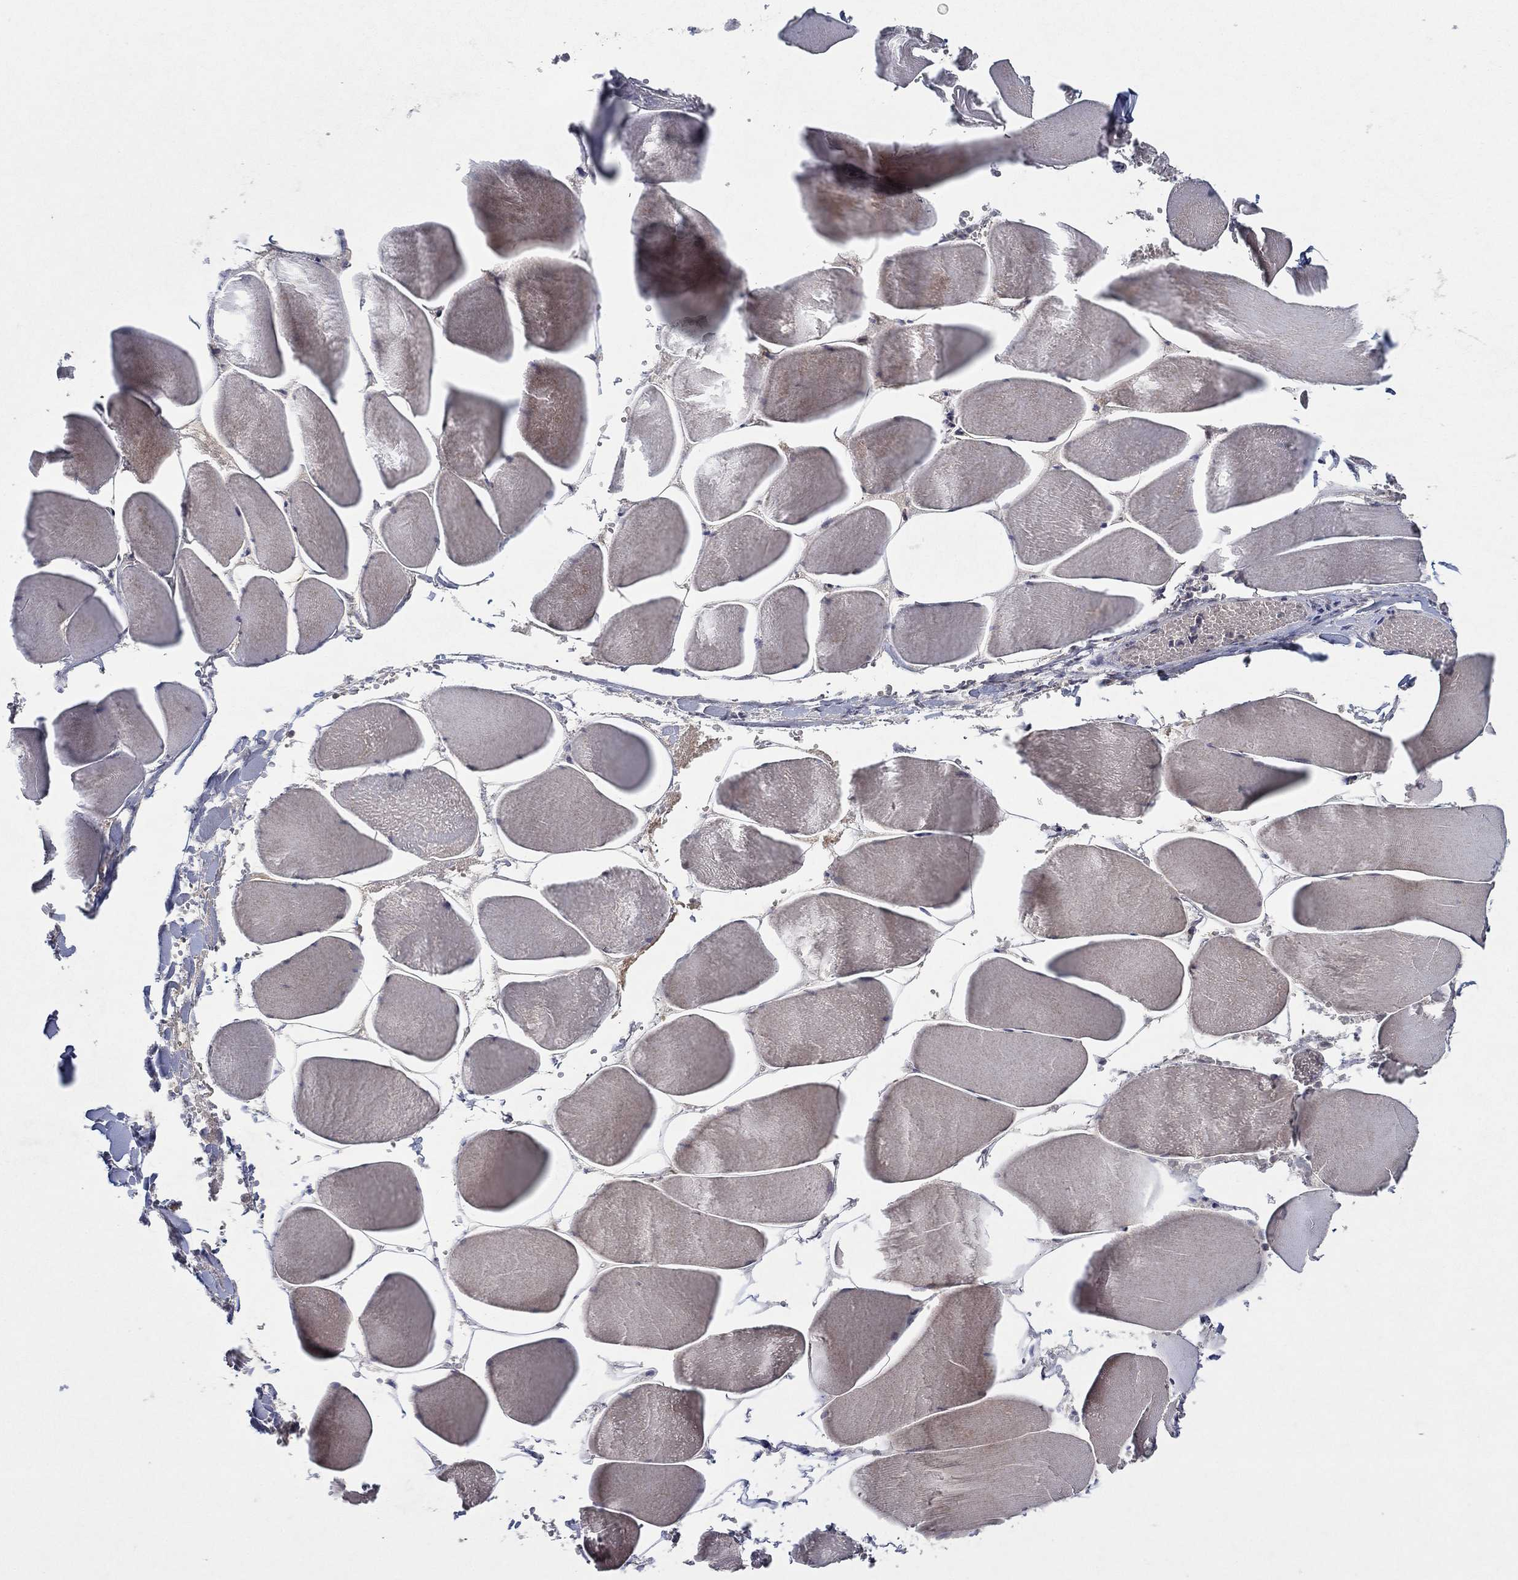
{"staining": {"intensity": "weak", "quantity": "25%-75%", "location": "cytoplasmic/membranous"}, "tissue": "skeletal muscle", "cell_type": "Myocytes", "image_type": "normal", "snomed": [{"axis": "morphology", "description": "Normal tissue, NOS"}, {"axis": "morphology", "description": "Malignant melanoma, Metastatic site"}, {"axis": "topography", "description": "Skeletal muscle"}], "caption": "DAB (3,3'-diaminobenzidine) immunohistochemical staining of normal human skeletal muscle displays weak cytoplasmic/membranous protein positivity in about 25%-75% of myocytes.", "gene": "IL4", "patient": {"sex": "male", "age": 50}}